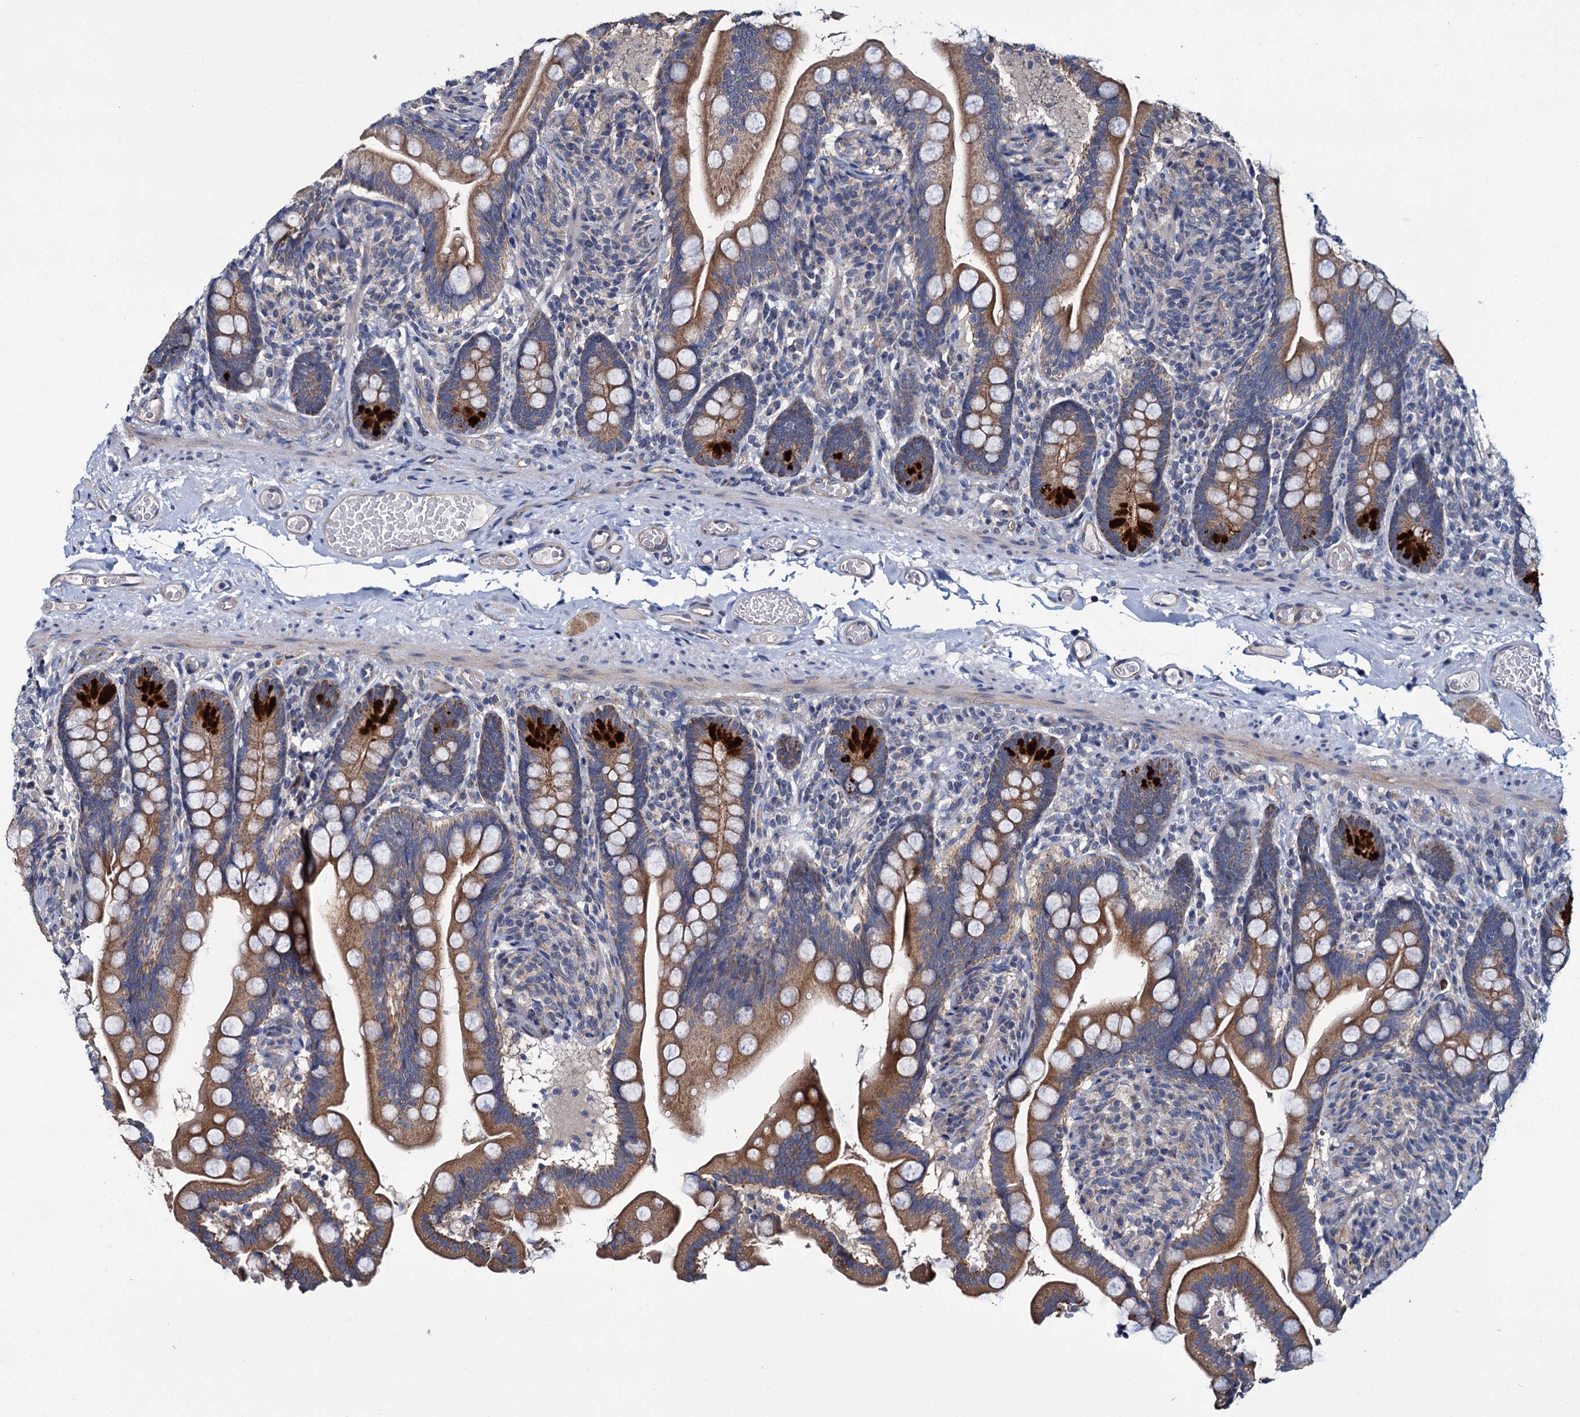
{"staining": {"intensity": "strong", "quantity": ">75%", "location": "cytoplasmic/membranous"}, "tissue": "small intestine", "cell_type": "Glandular cells", "image_type": "normal", "snomed": [{"axis": "morphology", "description": "Normal tissue, NOS"}, {"axis": "topography", "description": "Small intestine"}], "caption": "Immunohistochemical staining of unremarkable small intestine shows high levels of strong cytoplasmic/membranous positivity in approximately >75% of glandular cells.", "gene": "CEP295", "patient": {"sex": "female", "age": 64}}